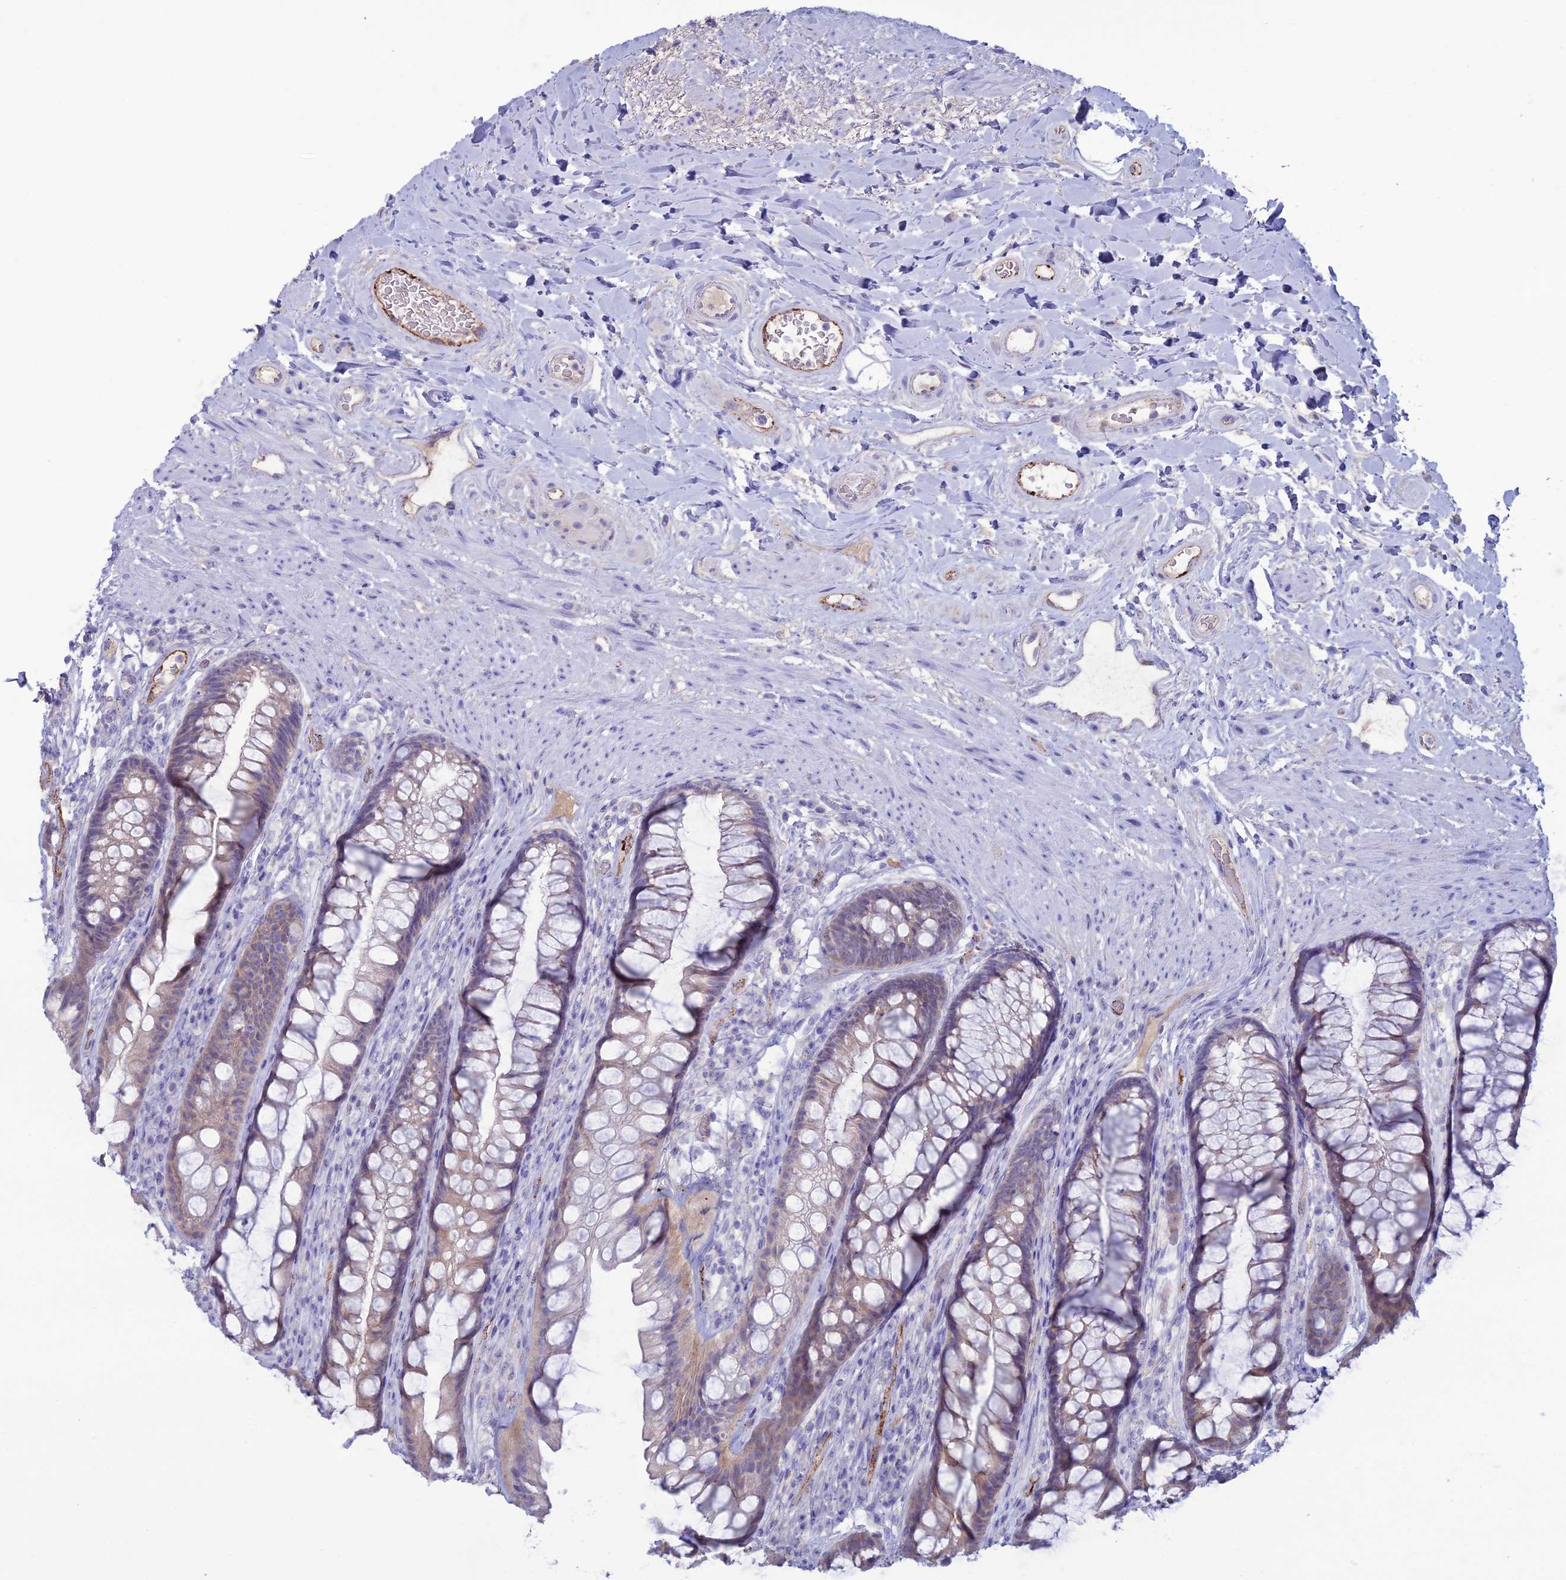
{"staining": {"intensity": "weak", "quantity": "<25%", "location": "cytoplasmic/membranous"}, "tissue": "rectum", "cell_type": "Glandular cells", "image_type": "normal", "snomed": [{"axis": "morphology", "description": "Normal tissue, NOS"}, {"axis": "topography", "description": "Rectum"}], "caption": "Protein analysis of unremarkable rectum exhibits no significant positivity in glandular cells.", "gene": "CDC42EP5", "patient": {"sex": "male", "age": 74}}